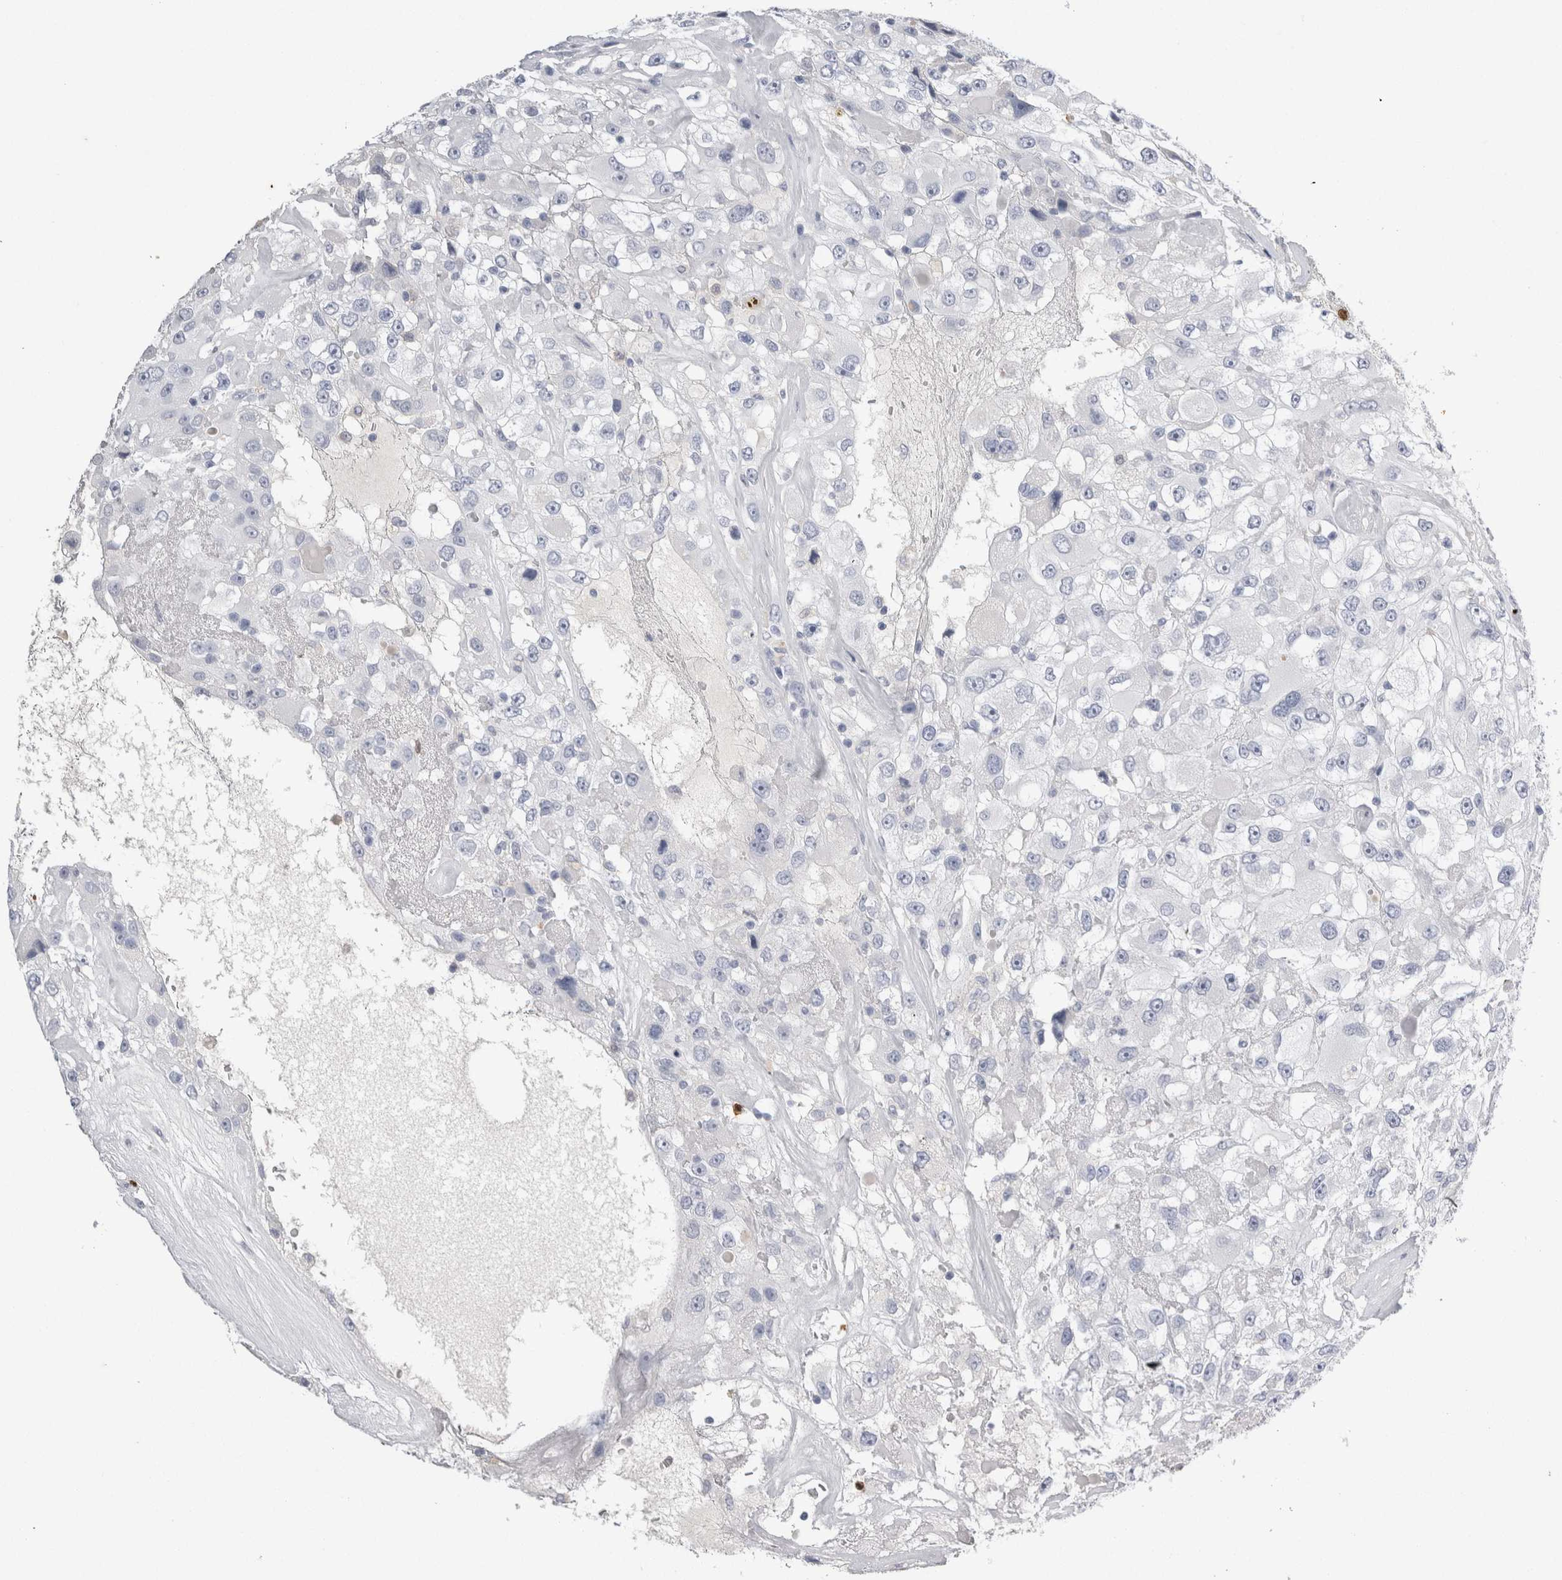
{"staining": {"intensity": "negative", "quantity": "none", "location": "none"}, "tissue": "renal cancer", "cell_type": "Tumor cells", "image_type": "cancer", "snomed": [{"axis": "morphology", "description": "Adenocarcinoma, NOS"}, {"axis": "topography", "description": "Kidney"}], "caption": "A high-resolution micrograph shows IHC staining of adenocarcinoma (renal), which reveals no significant expression in tumor cells.", "gene": "S100A12", "patient": {"sex": "female", "age": 52}}